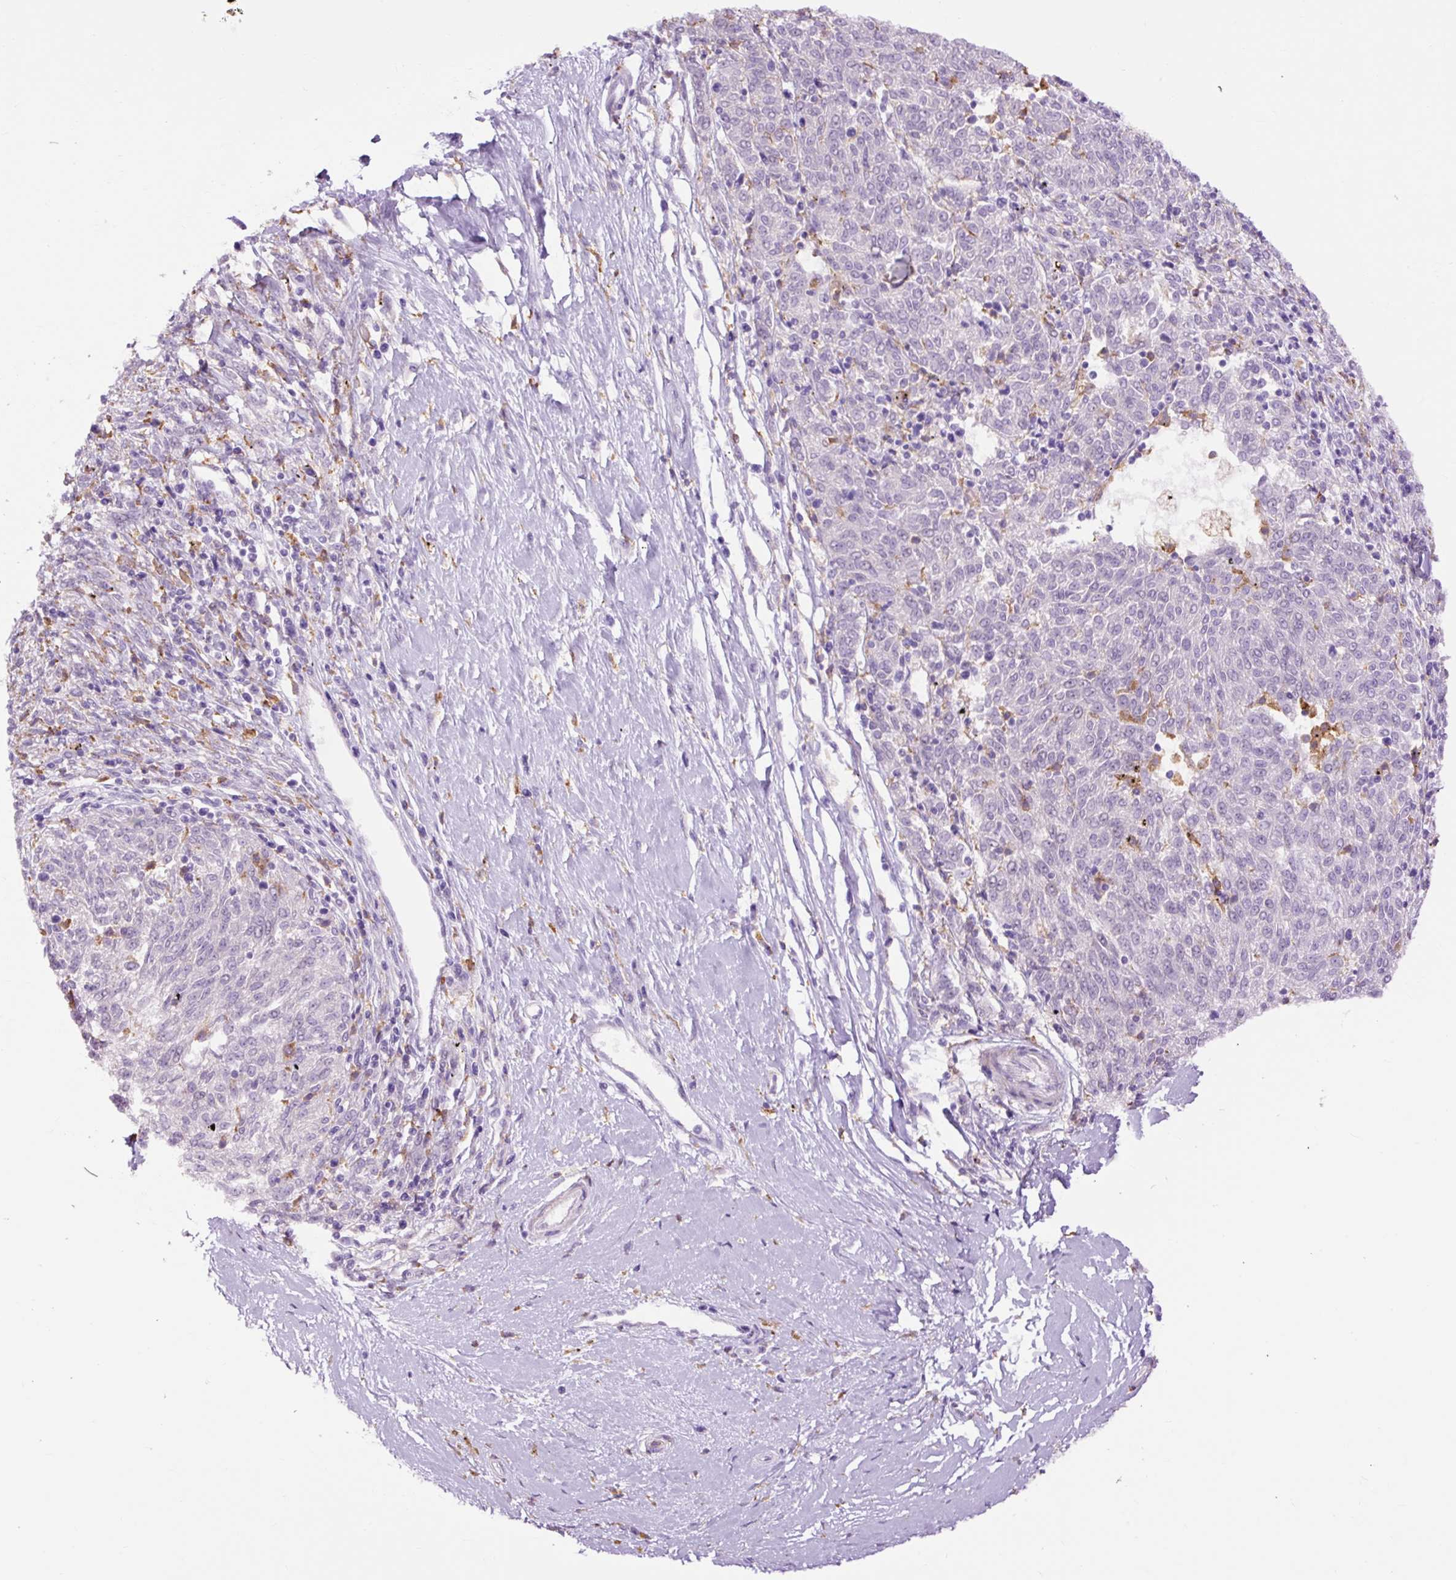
{"staining": {"intensity": "negative", "quantity": "none", "location": "none"}, "tissue": "melanoma", "cell_type": "Tumor cells", "image_type": "cancer", "snomed": [{"axis": "morphology", "description": "Malignant melanoma, NOS"}, {"axis": "topography", "description": "Skin"}], "caption": "Protein analysis of melanoma demonstrates no significant expression in tumor cells.", "gene": "LY86", "patient": {"sex": "female", "age": 72}}